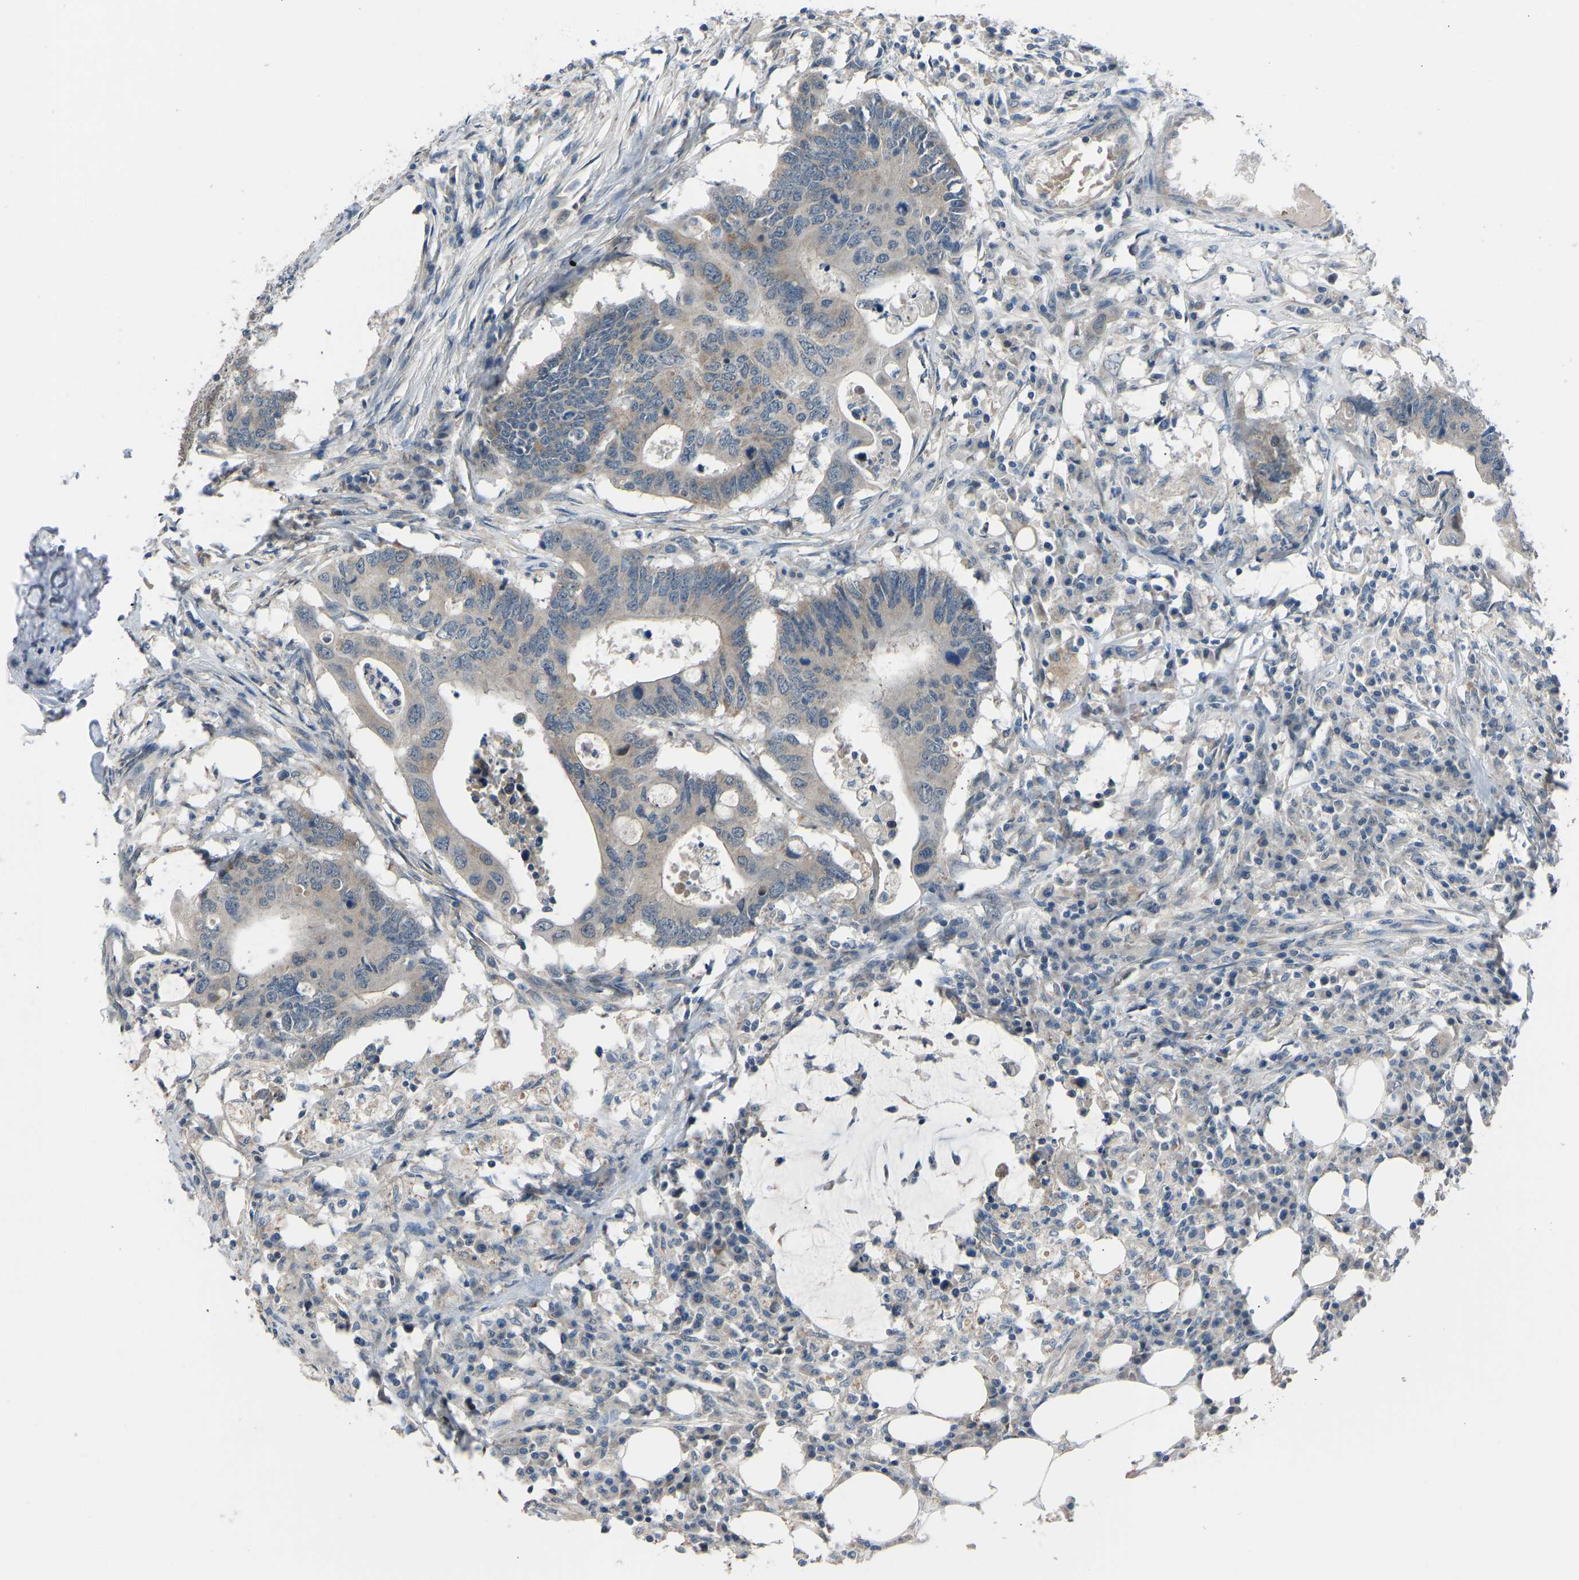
{"staining": {"intensity": "weak", "quantity": "<25%", "location": "cytoplasmic/membranous"}, "tissue": "colorectal cancer", "cell_type": "Tumor cells", "image_type": "cancer", "snomed": [{"axis": "morphology", "description": "Adenocarcinoma, NOS"}, {"axis": "topography", "description": "Colon"}], "caption": "A histopathology image of human colorectal cancer is negative for staining in tumor cells.", "gene": "CDK2AP1", "patient": {"sex": "male", "age": 71}}